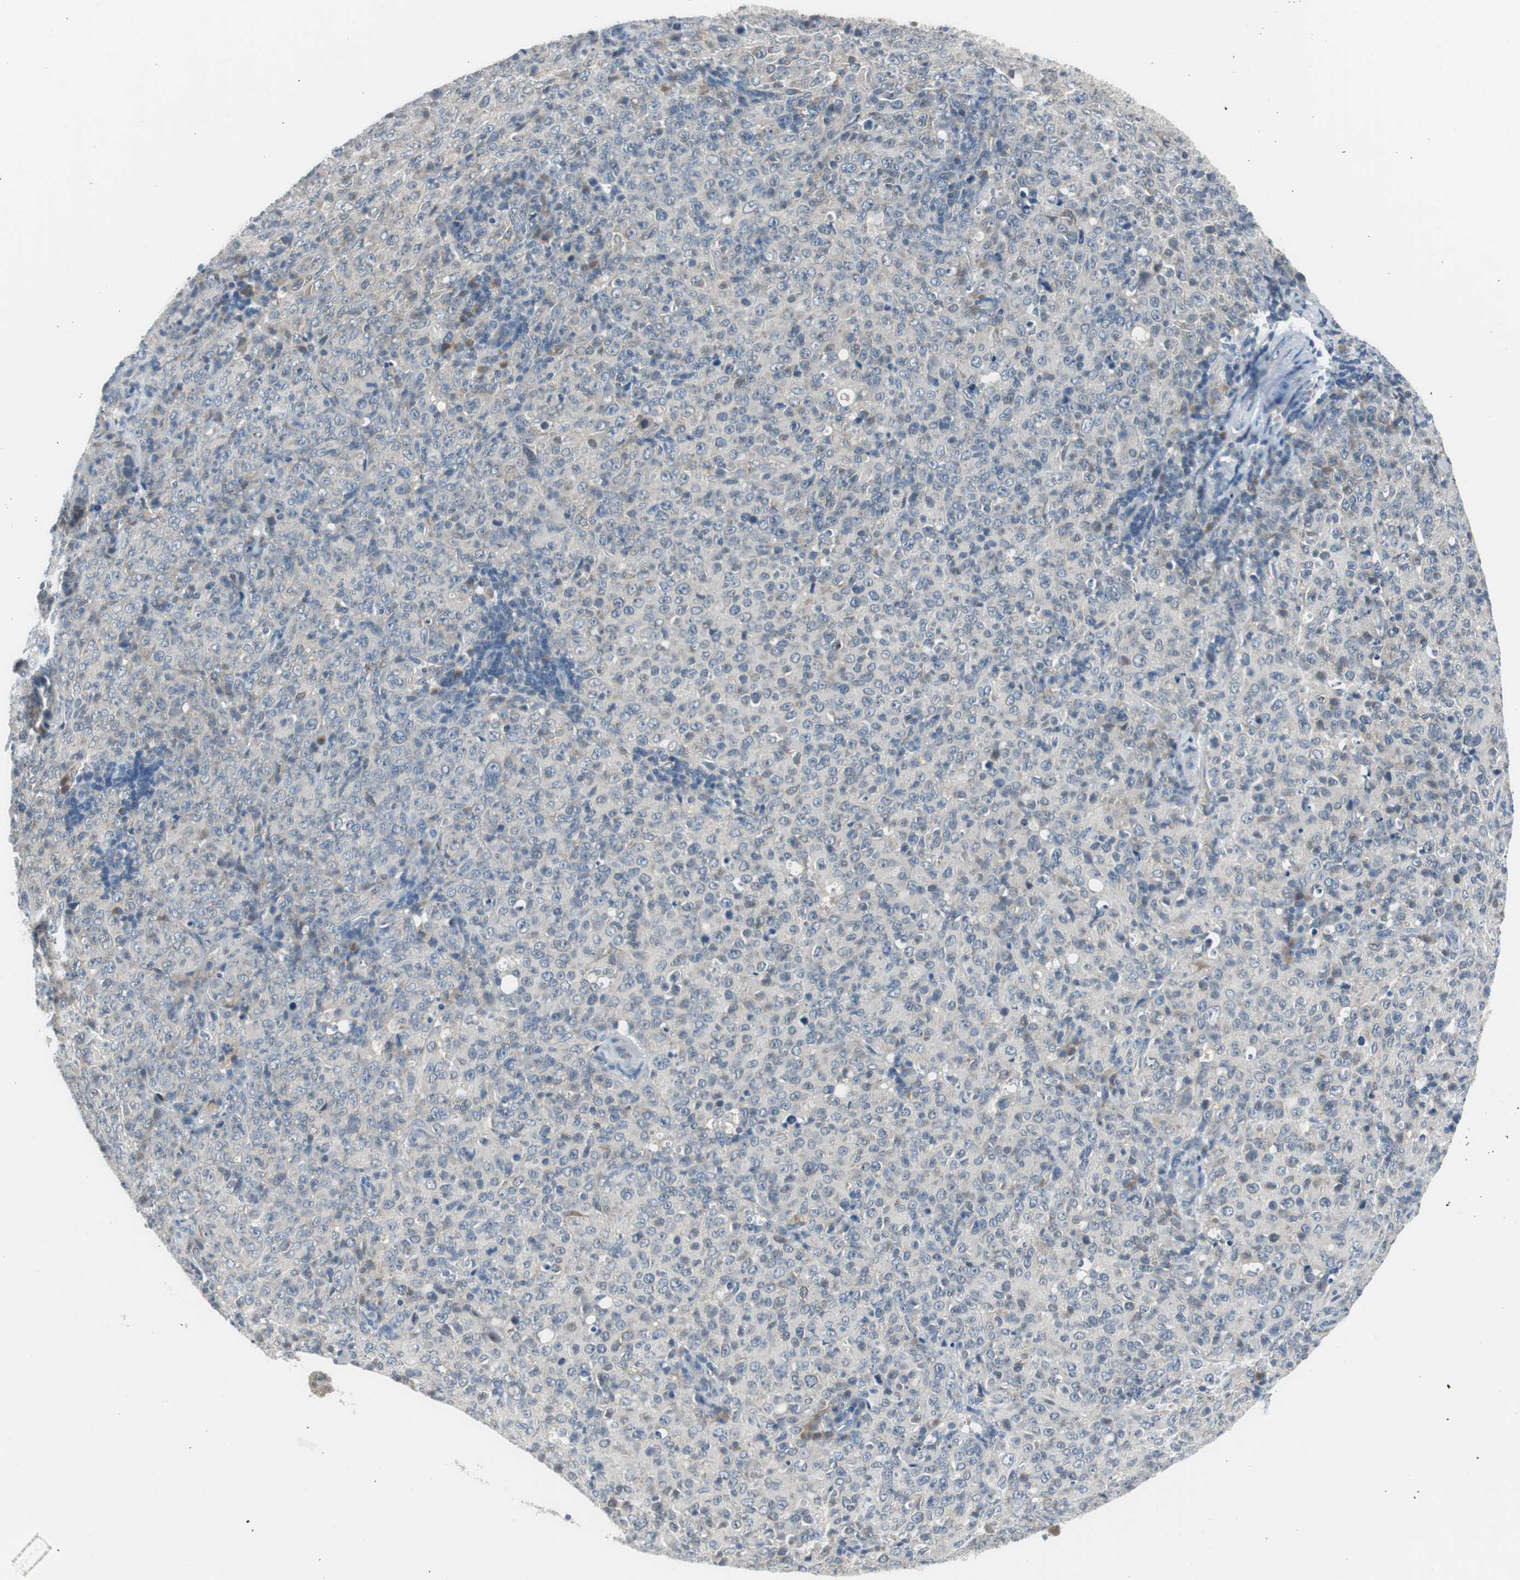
{"staining": {"intensity": "weak", "quantity": "<25%", "location": "cytoplasmic/membranous"}, "tissue": "lymphoma", "cell_type": "Tumor cells", "image_type": "cancer", "snomed": [{"axis": "morphology", "description": "Malignant lymphoma, non-Hodgkin's type, High grade"}, {"axis": "topography", "description": "Tonsil"}], "caption": "Tumor cells show no significant protein expression in lymphoma.", "gene": "PLAA", "patient": {"sex": "female", "age": 36}}